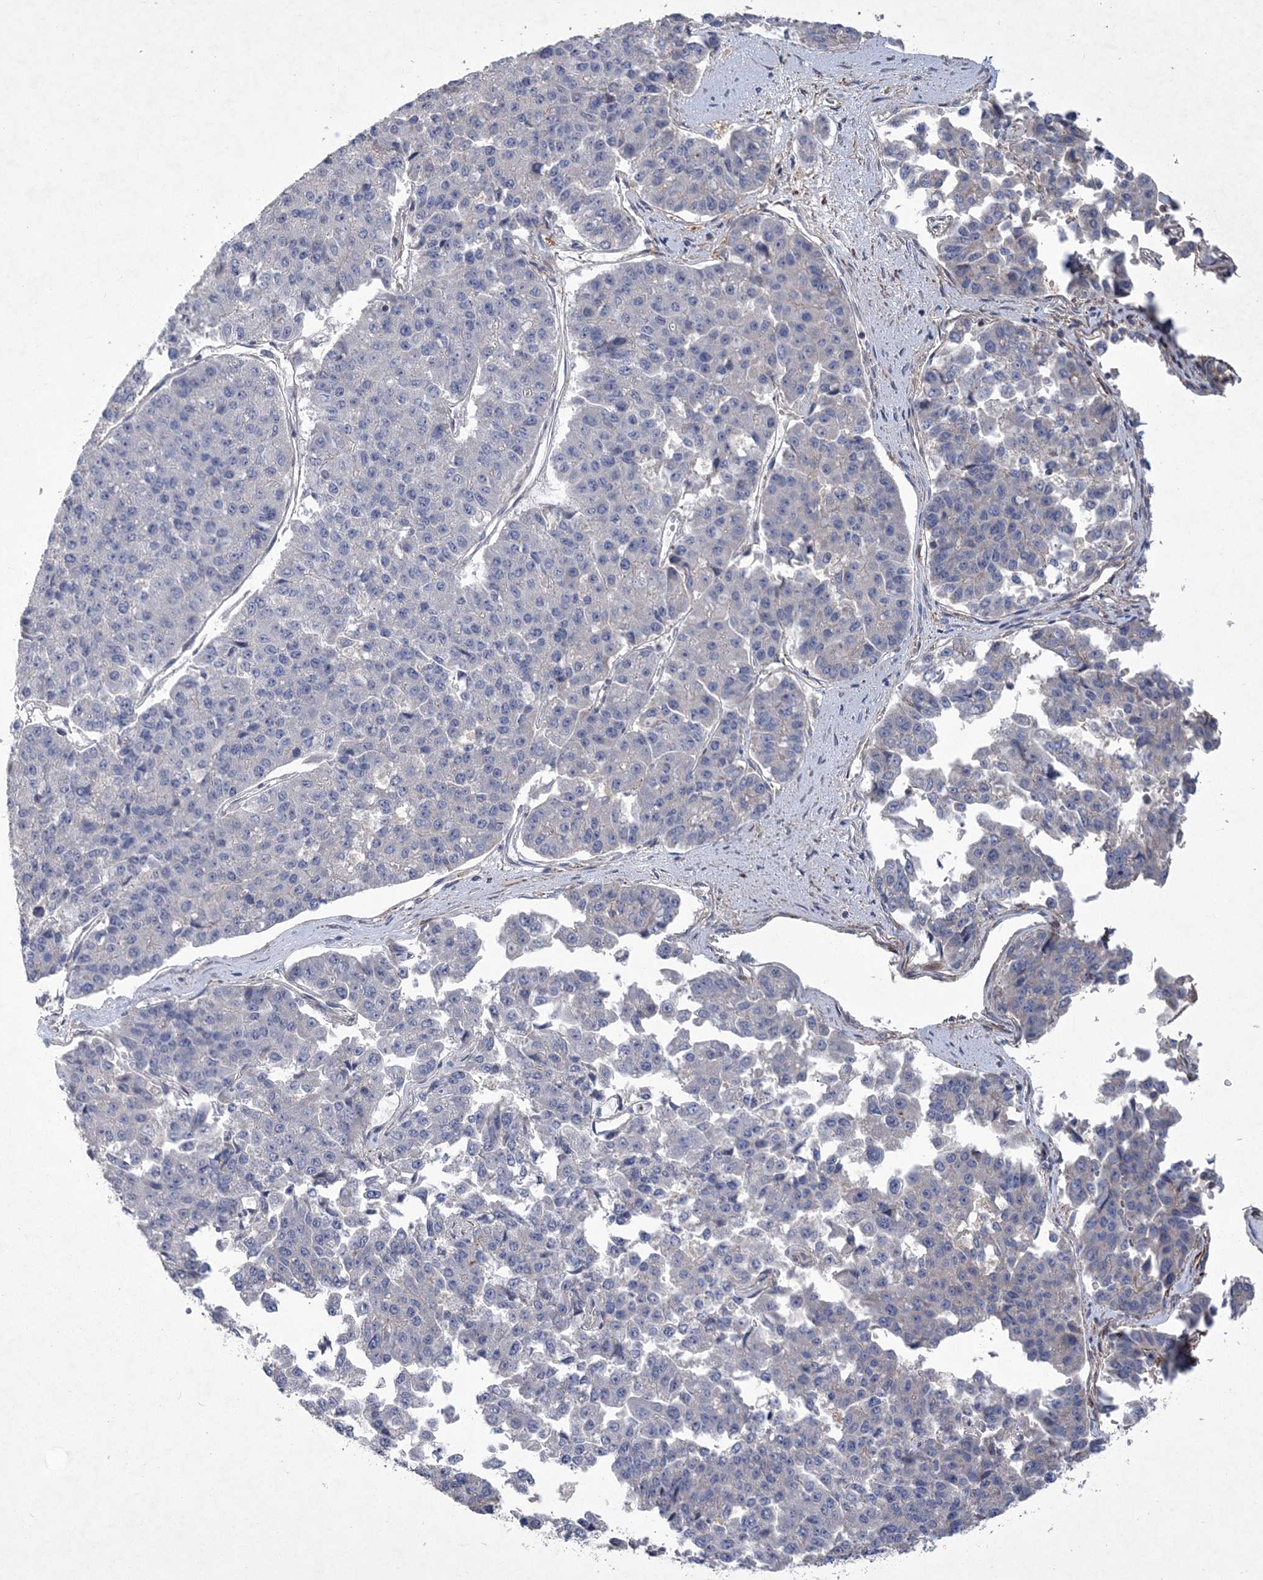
{"staining": {"intensity": "negative", "quantity": "none", "location": "none"}, "tissue": "pancreatic cancer", "cell_type": "Tumor cells", "image_type": "cancer", "snomed": [{"axis": "morphology", "description": "Adenocarcinoma, NOS"}, {"axis": "topography", "description": "Pancreas"}], "caption": "DAB immunohistochemical staining of pancreatic cancer (adenocarcinoma) displays no significant expression in tumor cells. (DAB IHC, high magnification).", "gene": "ARSJ", "patient": {"sex": "male", "age": 50}}